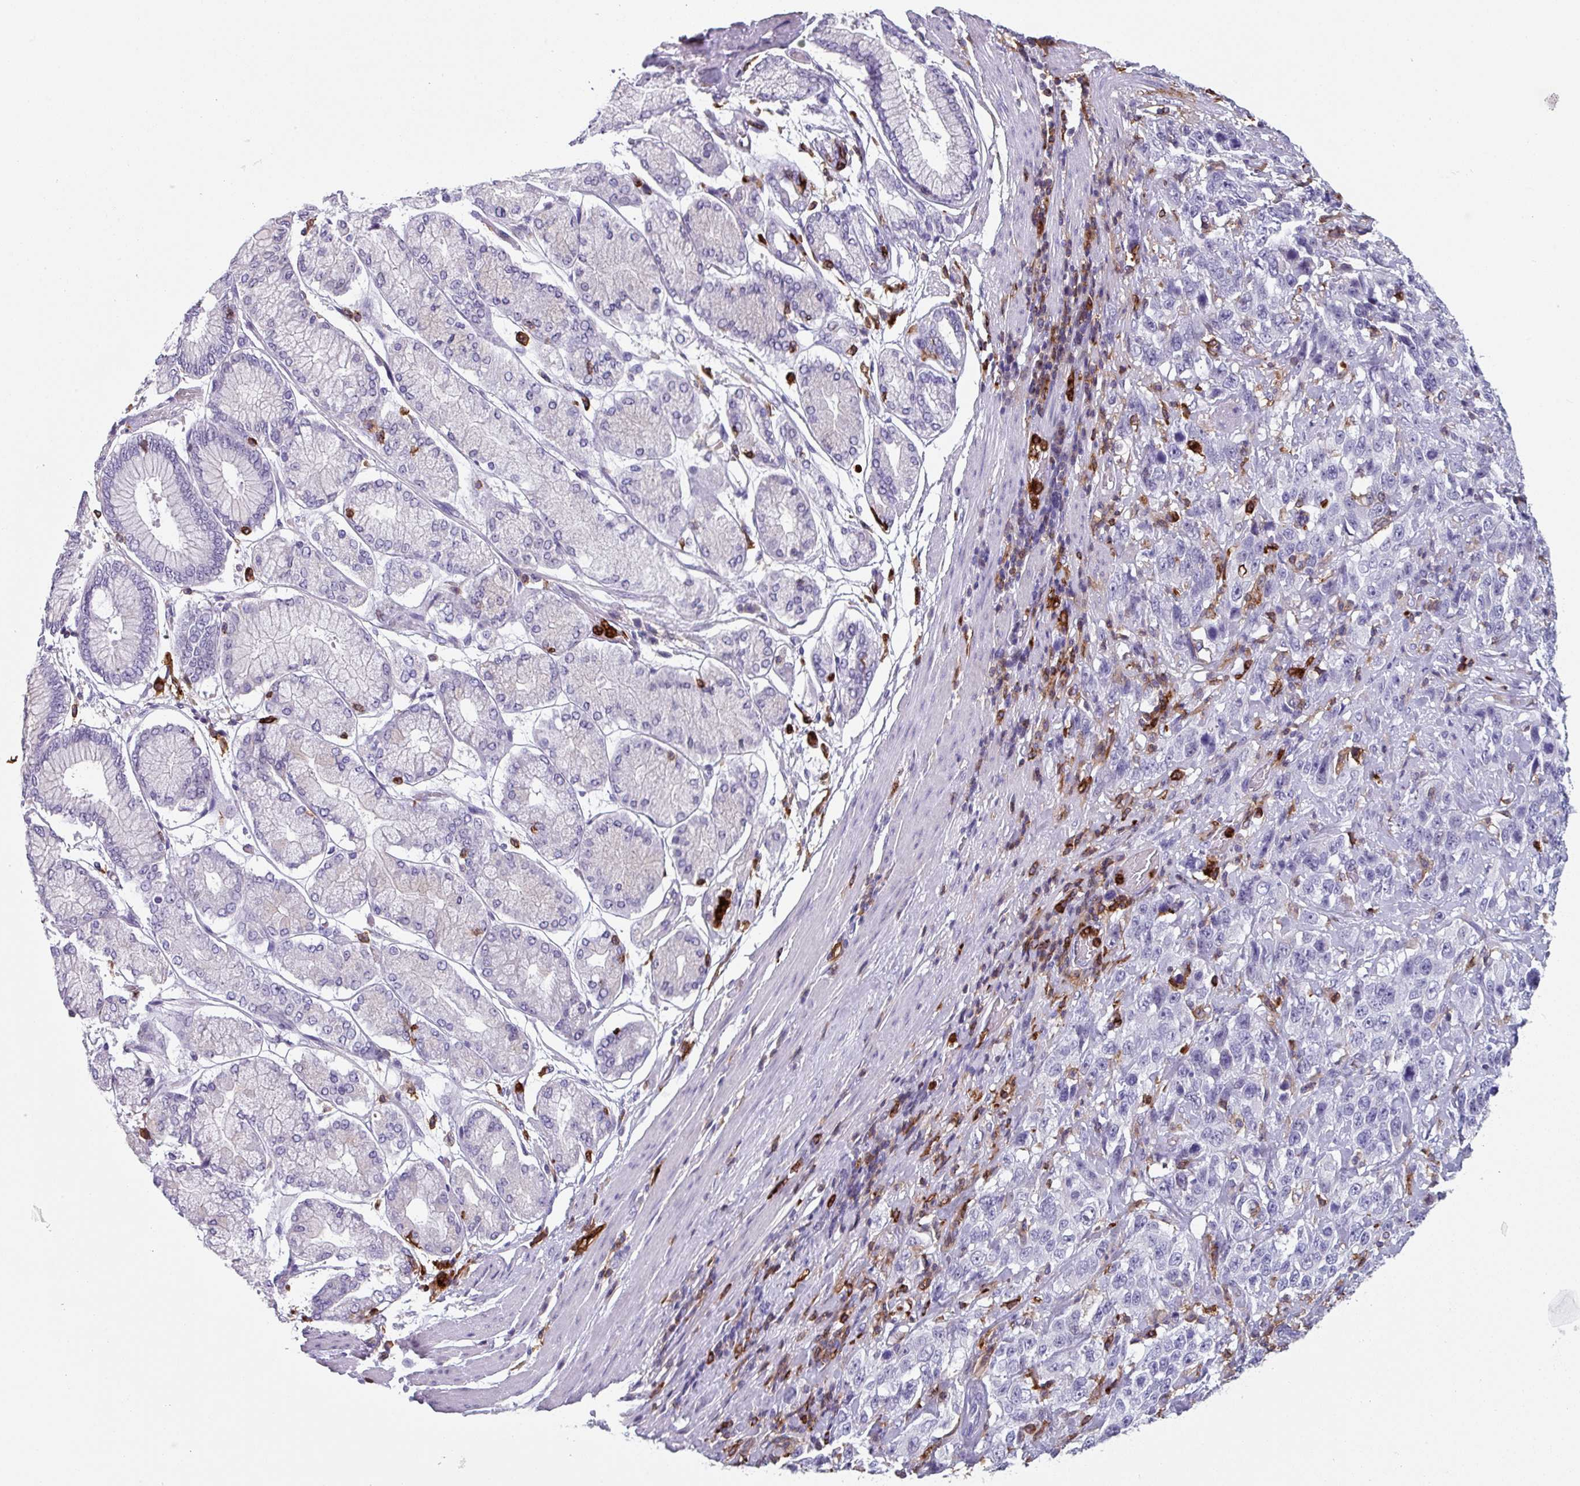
{"staining": {"intensity": "negative", "quantity": "none", "location": "none"}, "tissue": "stomach cancer", "cell_type": "Tumor cells", "image_type": "cancer", "snomed": [{"axis": "morphology", "description": "Normal tissue, NOS"}, {"axis": "morphology", "description": "Adenocarcinoma, NOS"}, {"axis": "topography", "description": "Lymph node"}, {"axis": "topography", "description": "Stomach"}], "caption": "There is no significant staining in tumor cells of stomach cancer. Nuclei are stained in blue.", "gene": "EXOSC5", "patient": {"sex": "male", "age": 48}}